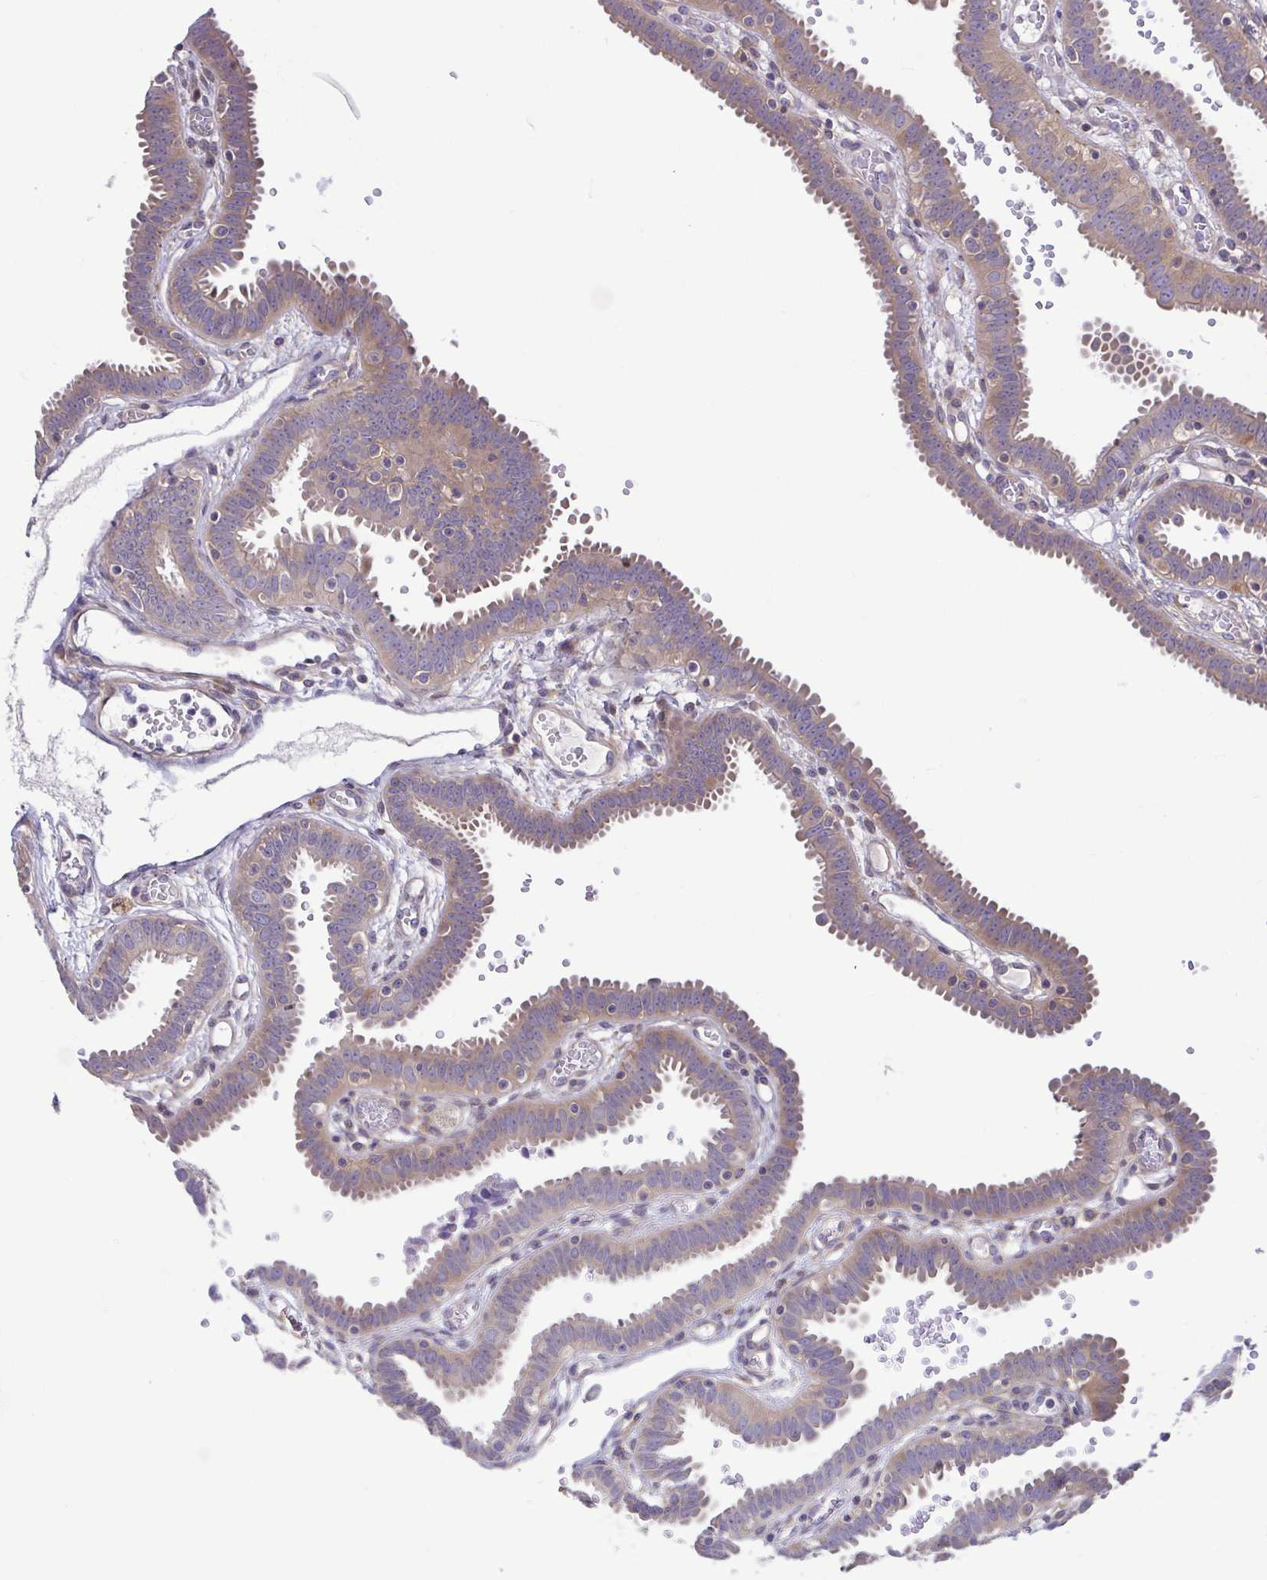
{"staining": {"intensity": "weak", "quantity": "25%-75%", "location": "cytoplasmic/membranous"}, "tissue": "fallopian tube", "cell_type": "Glandular cells", "image_type": "normal", "snomed": [{"axis": "morphology", "description": "Normal tissue, NOS"}, {"axis": "topography", "description": "Fallopian tube"}], "caption": "Brown immunohistochemical staining in benign fallopian tube exhibits weak cytoplasmic/membranous positivity in about 25%-75% of glandular cells. (DAB IHC, brown staining for protein, blue staining for nuclei).", "gene": "LMF2", "patient": {"sex": "female", "age": 37}}